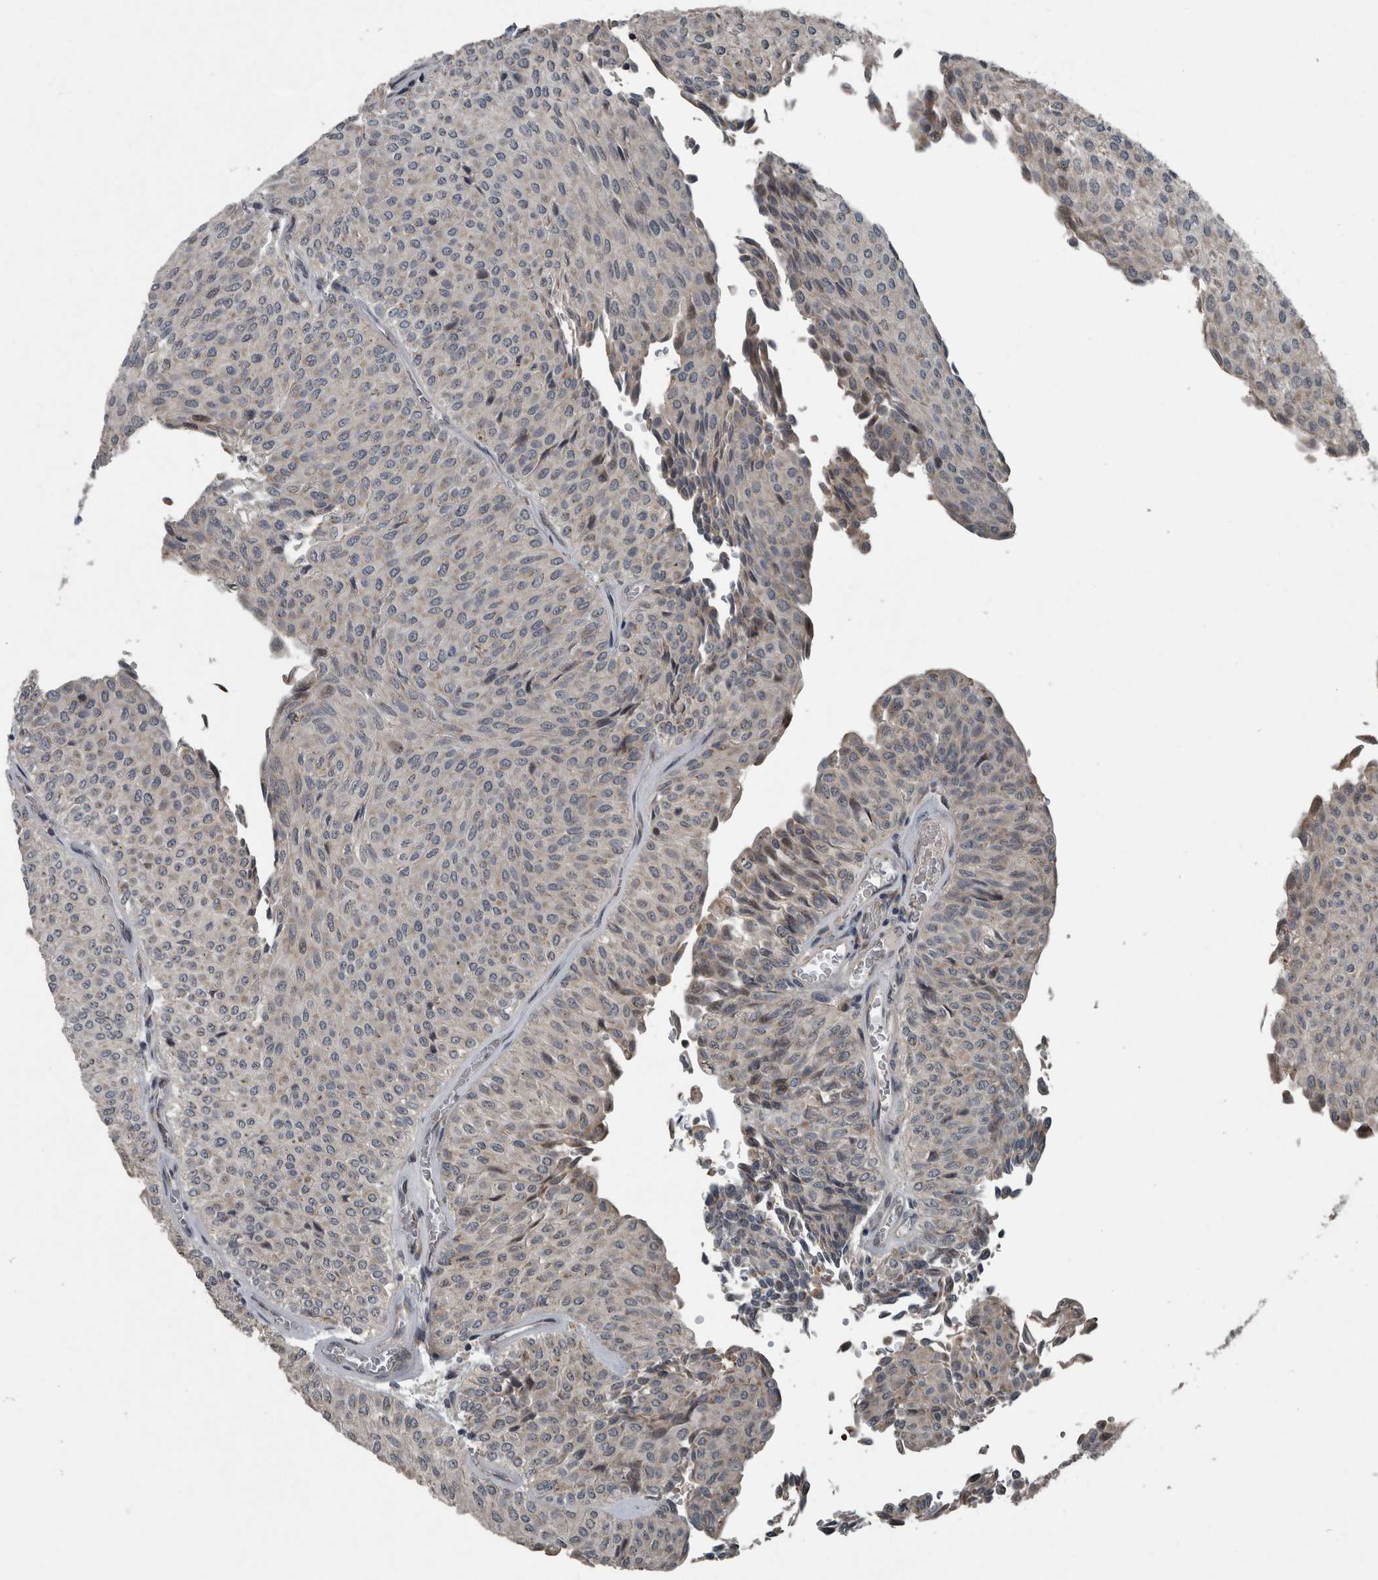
{"staining": {"intensity": "weak", "quantity": "25%-75%", "location": "cytoplasmic/membranous"}, "tissue": "urothelial cancer", "cell_type": "Tumor cells", "image_type": "cancer", "snomed": [{"axis": "morphology", "description": "Urothelial carcinoma, Low grade"}, {"axis": "topography", "description": "Urinary bladder"}], "caption": "High-magnification brightfield microscopy of urothelial cancer stained with DAB (3,3'-diaminobenzidine) (brown) and counterstained with hematoxylin (blue). tumor cells exhibit weak cytoplasmic/membranous staining is identified in about25%-75% of cells. (DAB (3,3'-diaminobenzidine) IHC, brown staining for protein, blue staining for nuclei).", "gene": "ZNF345", "patient": {"sex": "male", "age": 78}}